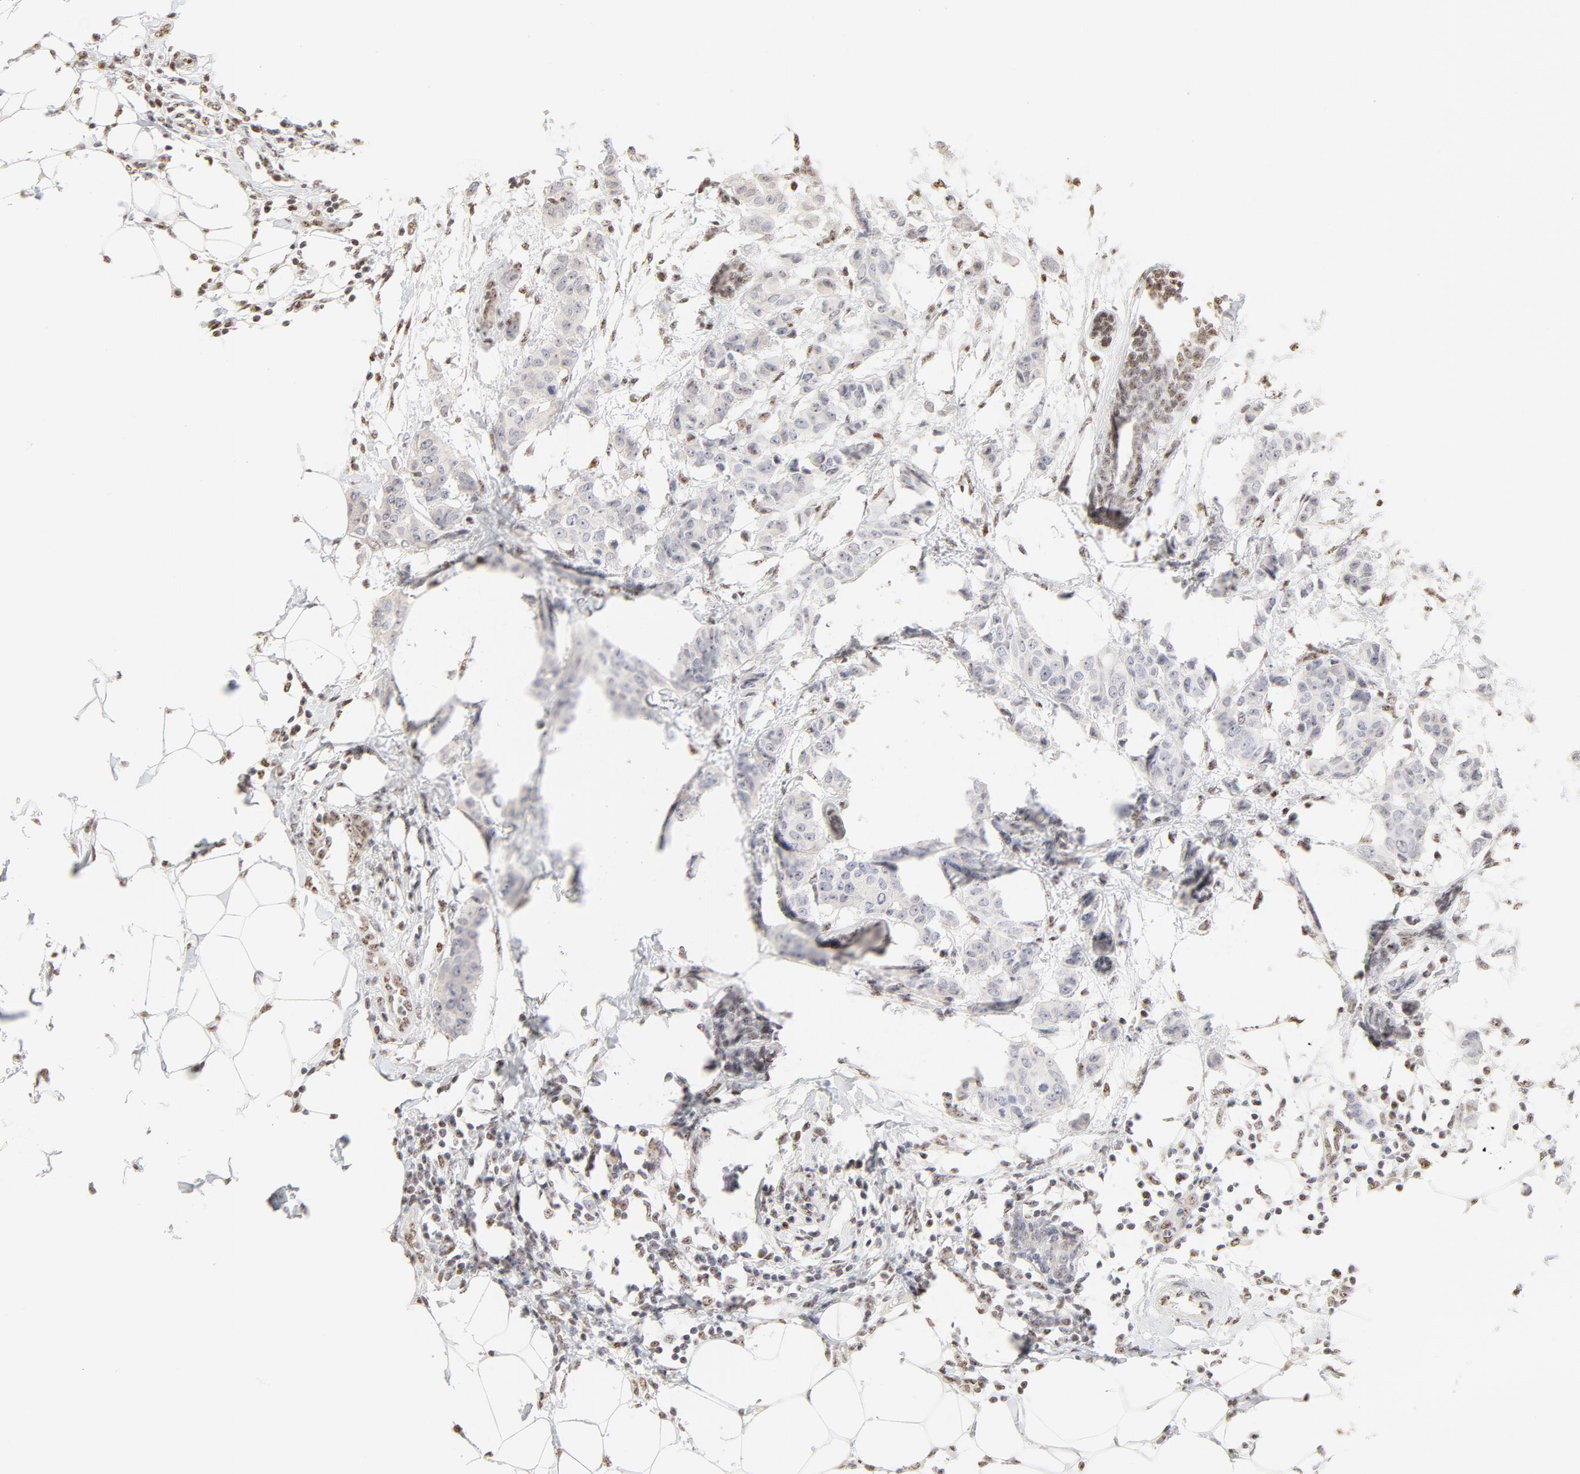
{"staining": {"intensity": "negative", "quantity": "none", "location": "none"}, "tissue": "breast cancer", "cell_type": "Tumor cells", "image_type": "cancer", "snomed": [{"axis": "morphology", "description": "Duct carcinoma"}, {"axis": "topography", "description": "Breast"}], "caption": "This is an immunohistochemistry image of human intraductal carcinoma (breast). There is no positivity in tumor cells.", "gene": "NFIL3", "patient": {"sex": "female", "age": 40}}